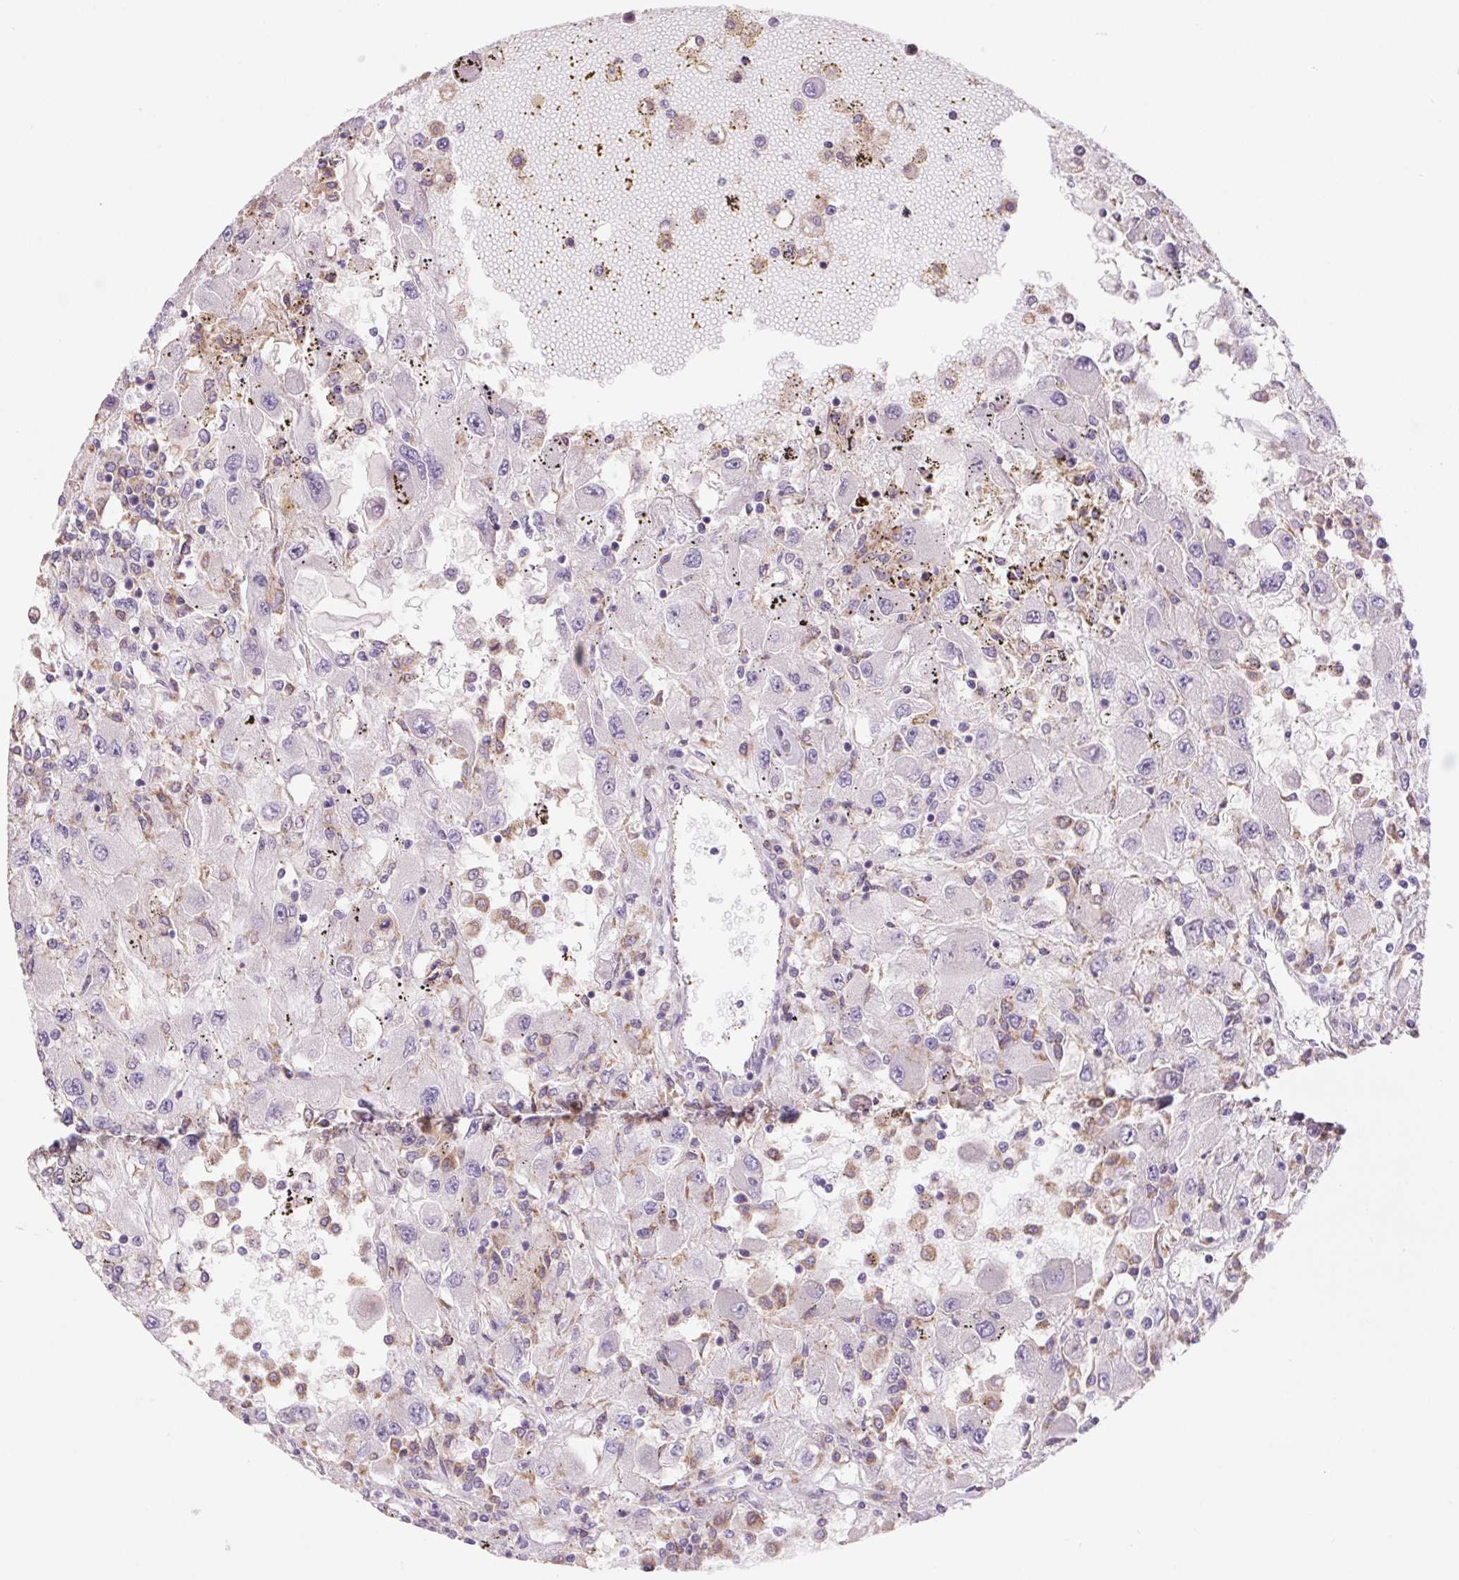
{"staining": {"intensity": "negative", "quantity": "none", "location": "none"}, "tissue": "renal cancer", "cell_type": "Tumor cells", "image_type": "cancer", "snomed": [{"axis": "morphology", "description": "Adenocarcinoma, NOS"}, {"axis": "topography", "description": "Kidney"}], "caption": "Protein analysis of adenocarcinoma (renal) reveals no significant staining in tumor cells.", "gene": "KLHL20", "patient": {"sex": "female", "age": 67}}